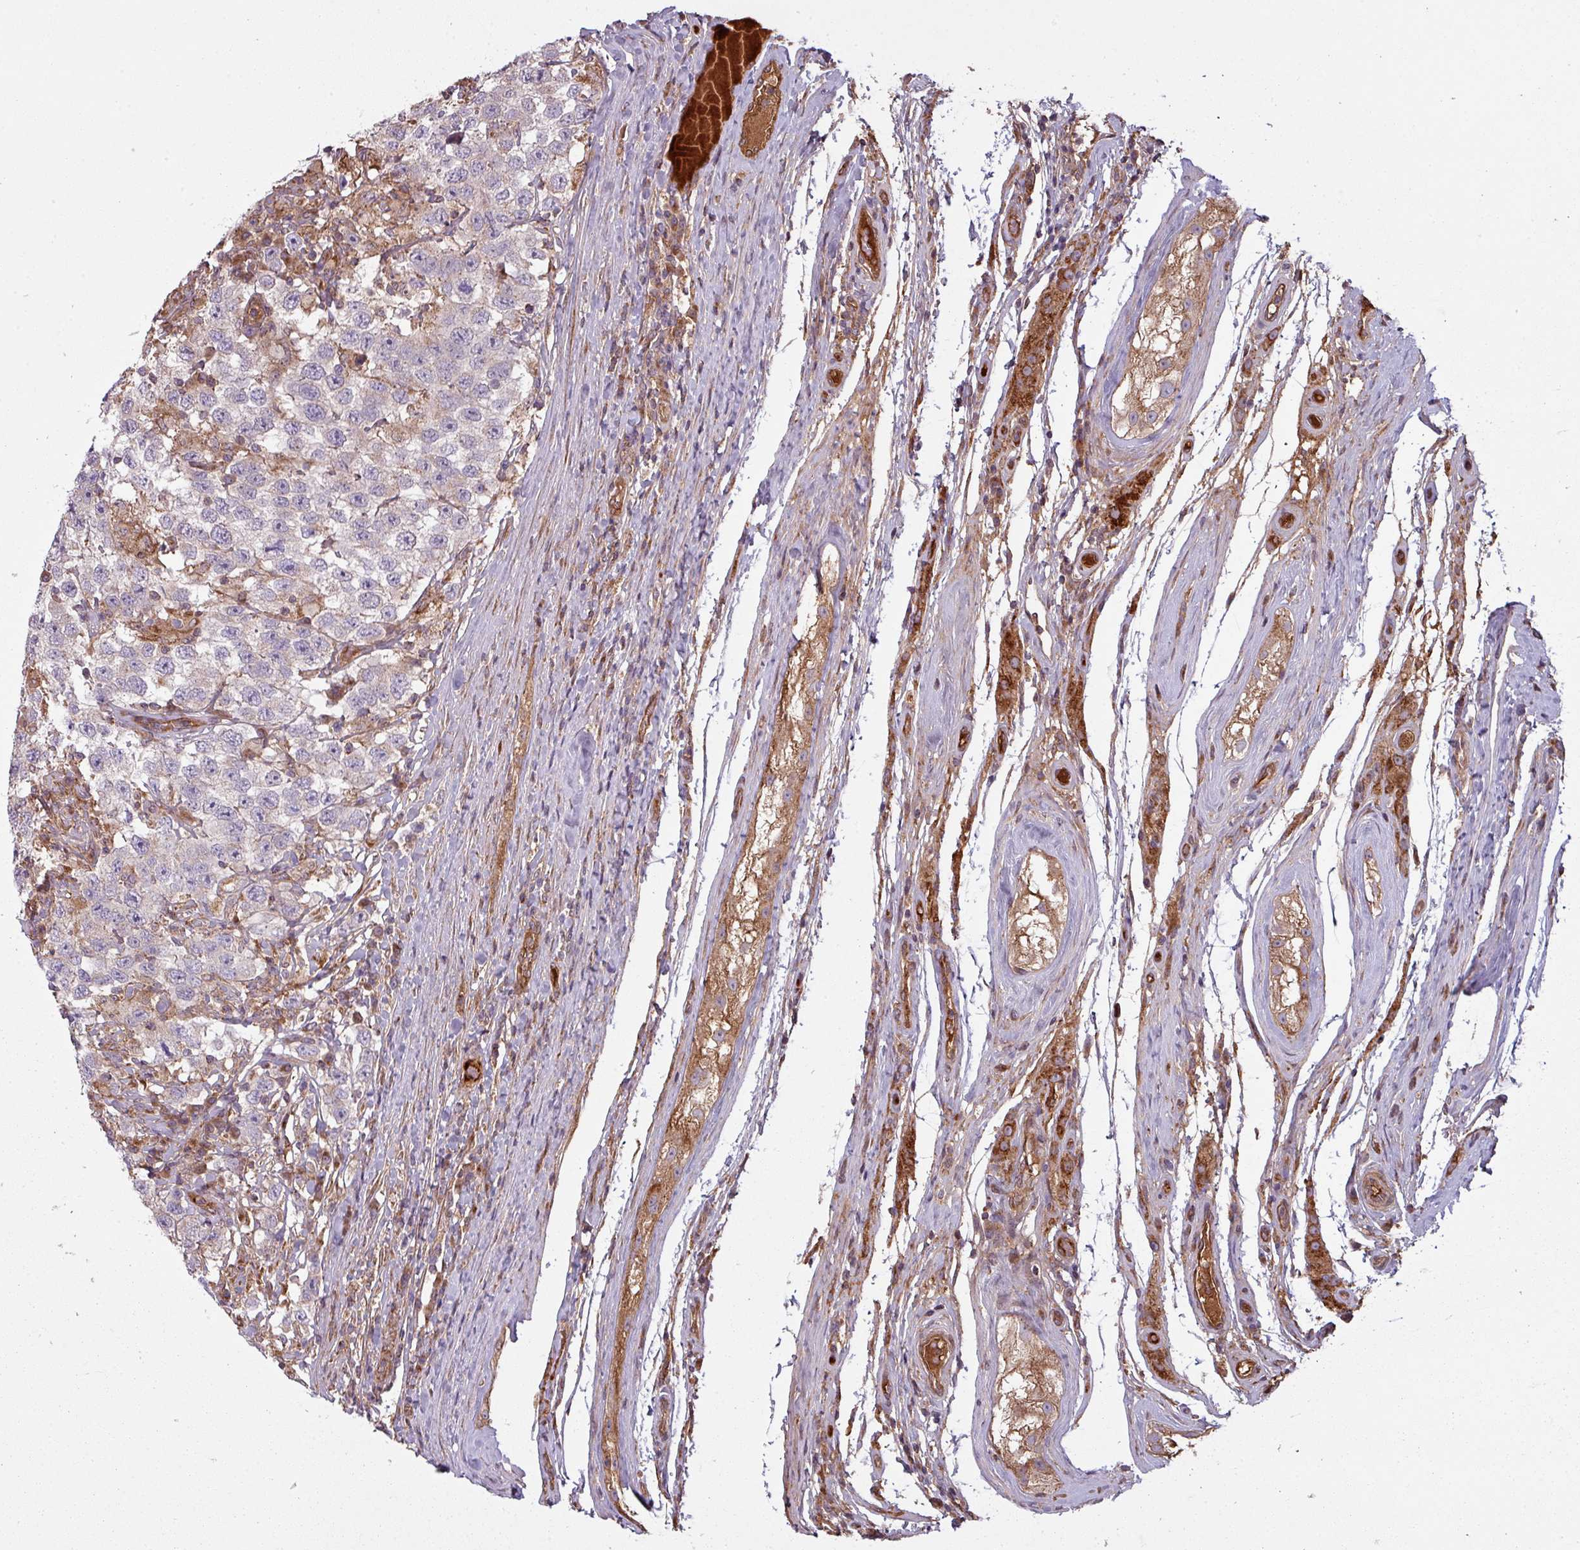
{"staining": {"intensity": "negative", "quantity": "none", "location": "none"}, "tissue": "testis cancer", "cell_type": "Tumor cells", "image_type": "cancer", "snomed": [{"axis": "morphology", "description": "Seminoma, NOS"}, {"axis": "topography", "description": "Testis"}], "caption": "There is no significant expression in tumor cells of testis cancer. (DAB immunohistochemistry visualized using brightfield microscopy, high magnification).", "gene": "SNRNP25", "patient": {"sex": "male", "age": 41}}